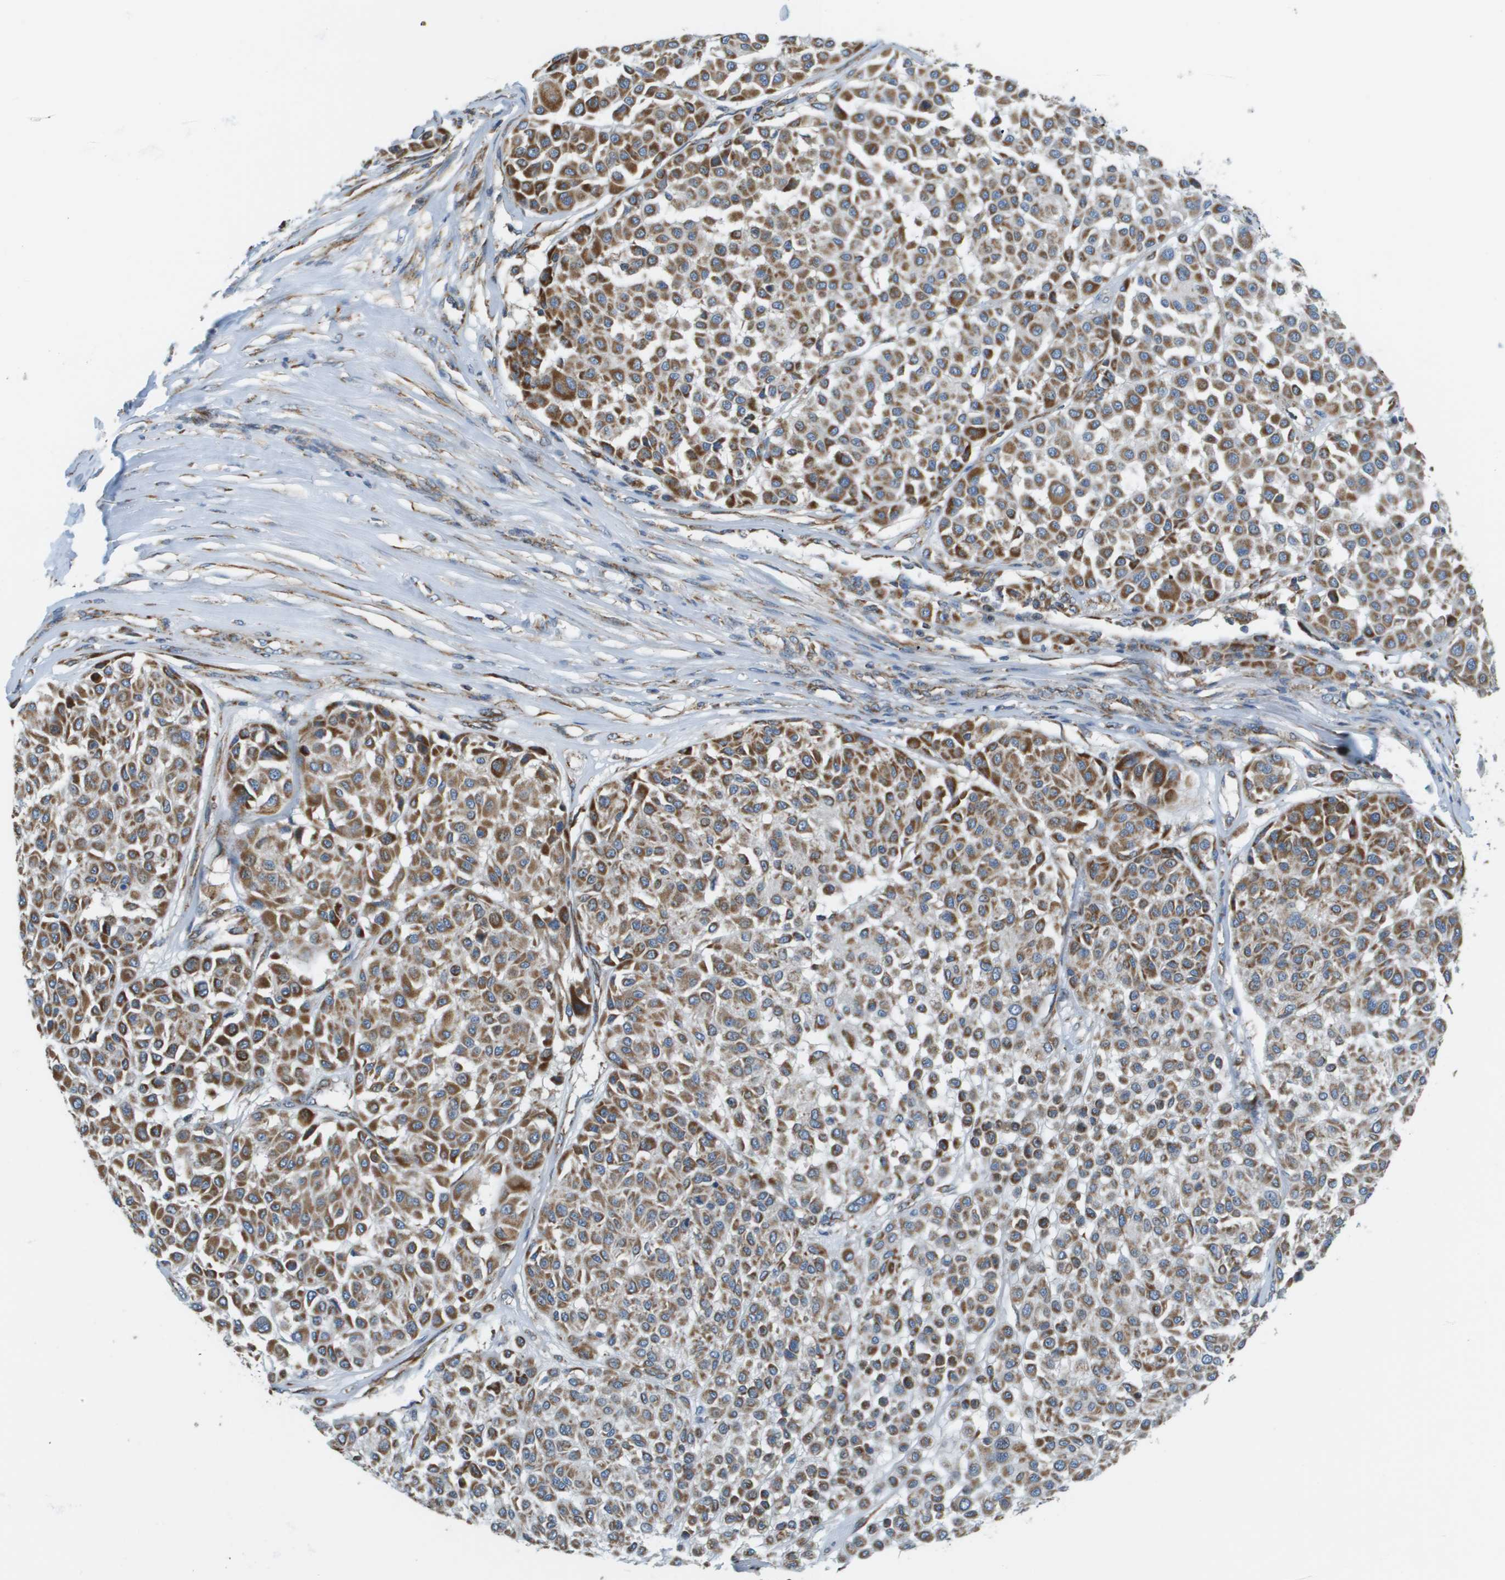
{"staining": {"intensity": "strong", "quantity": ">75%", "location": "cytoplasmic/membranous"}, "tissue": "melanoma", "cell_type": "Tumor cells", "image_type": "cancer", "snomed": [{"axis": "morphology", "description": "Malignant melanoma, Metastatic site"}, {"axis": "topography", "description": "Soft tissue"}], "caption": "An immunohistochemistry photomicrograph of tumor tissue is shown. Protein staining in brown labels strong cytoplasmic/membranous positivity in melanoma within tumor cells. (Stains: DAB (3,3'-diaminobenzidine) in brown, nuclei in blue, Microscopy: brightfield microscopy at high magnification).", "gene": "TAOK3", "patient": {"sex": "male", "age": 41}}